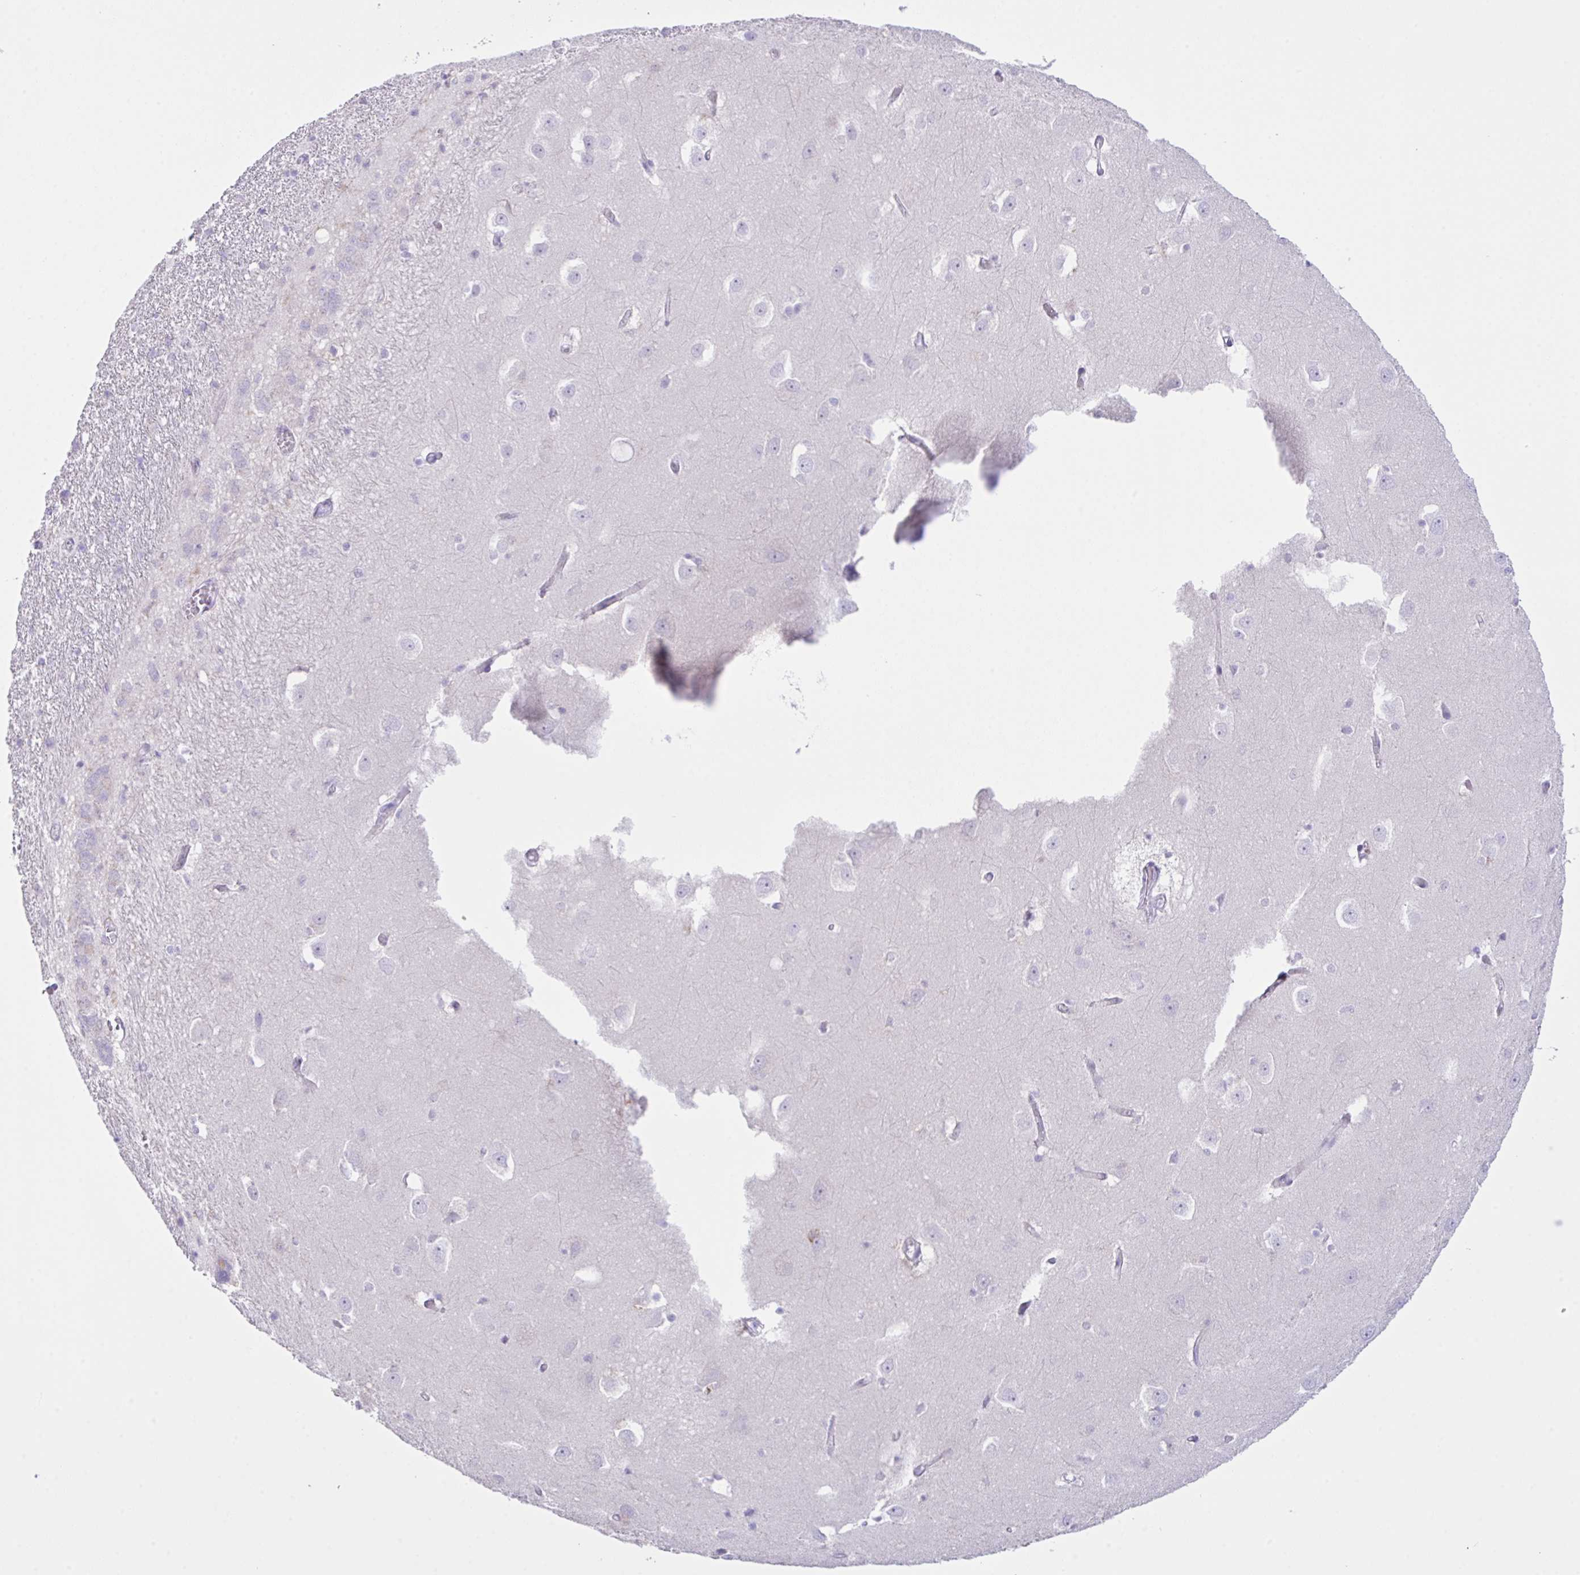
{"staining": {"intensity": "negative", "quantity": "none", "location": "none"}, "tissue": "caudate", "cell_type": "Glial cells", "image_type": "normal", "snomed": [{"axis": "morphology", "description": "Normal tissue, NOS"}, {"axis": "topography", "description": "Lateral ventricle wall"}, {"axis": "topography", "description": "Hippocampus"}], "caption": "DAB (3,3'-diaminobenzidine) immunohistochemical staining of unremarkable caudate exhibits no significant staining in glial cells. (Immunohistochemistry, brightfield microscopy, high magnification).", "gene": "CST11", "patient": {"sex": "female", "age": 63}}